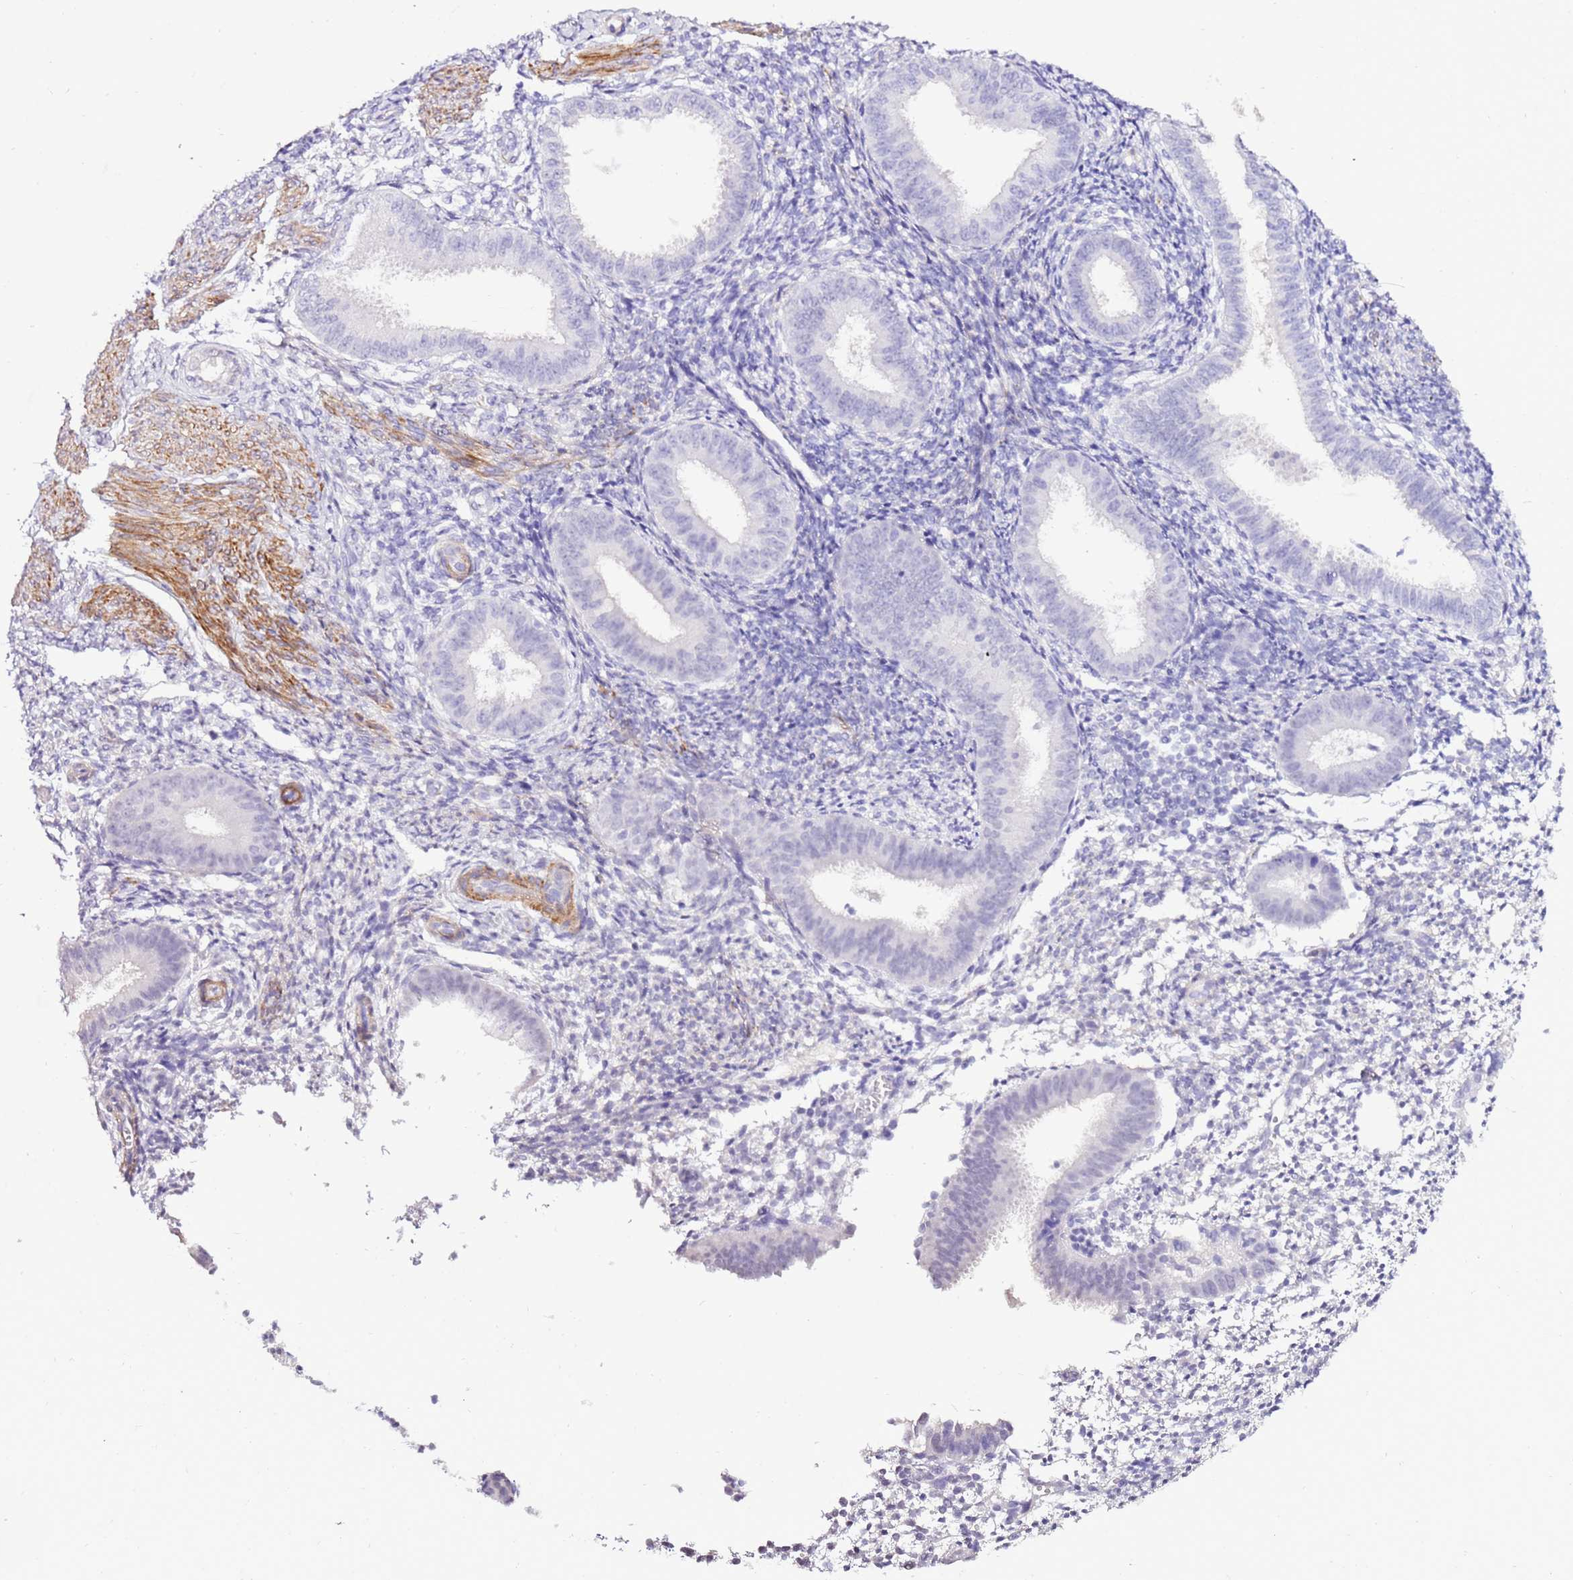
{"staining": {"intensity": "negative", "quantity": "none", "location": "none"}, "tissue": "endometrium", "cell_type": "Cells in endometrial stroma", "image_type": "normal", "snomed": [{"axis": "morphology", "description": "Normal tissue, NOS"}, {"axis": "topography", "description": "Uterus"}, {"axis": "topography", "description": "Endometrium"}], "caption": "This is an IHC histopathology image of benign human endometrium. There is no positivity in cells in endometrial stroma.", "gene": "ART5", "patient": {"sex": "female", "age": 48}}